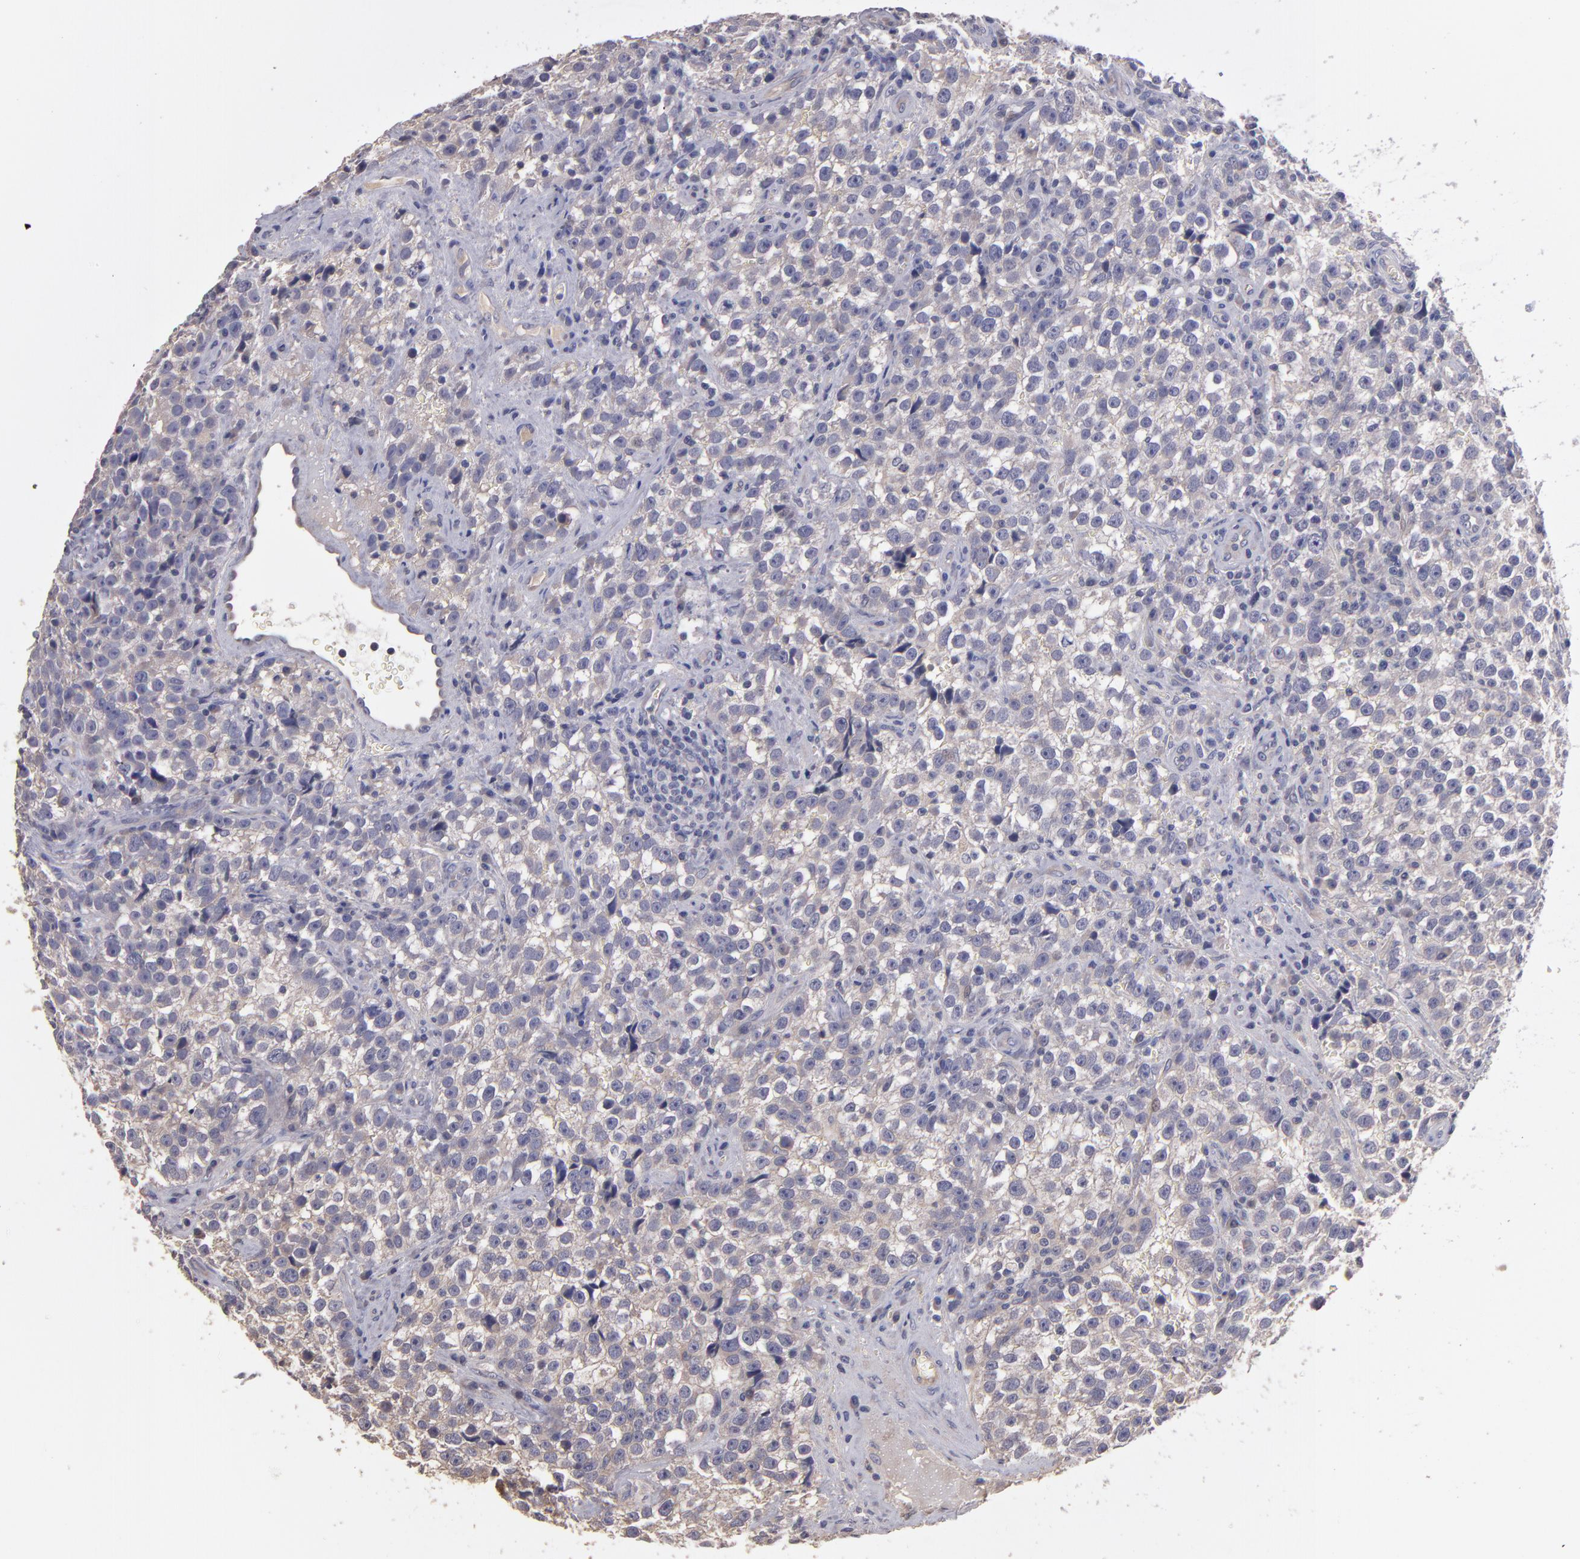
{"staining": {"intensity": "negative", "quantity": "none", "location": "none"}, "tissue": "testis cancer", "cell_type": "Tumor cells", "image_type": "cancer", "snomed": [{"axis": "morphology", "description": "Seminoma, NOS"}, {"axis": "topography", "description": "Testis"}], "caption": "Micrograph shows no protein positivity in tumor cells of seminoma (testis) tissue. (Stains: DAB (3,3'-diaminobenzidine) IHC with hematoxylin counter stain, Microscopy: brightfield microscopy at high magnification).", "gene": "GNAZ", "patient": {"sex": "male", "age": 38}}